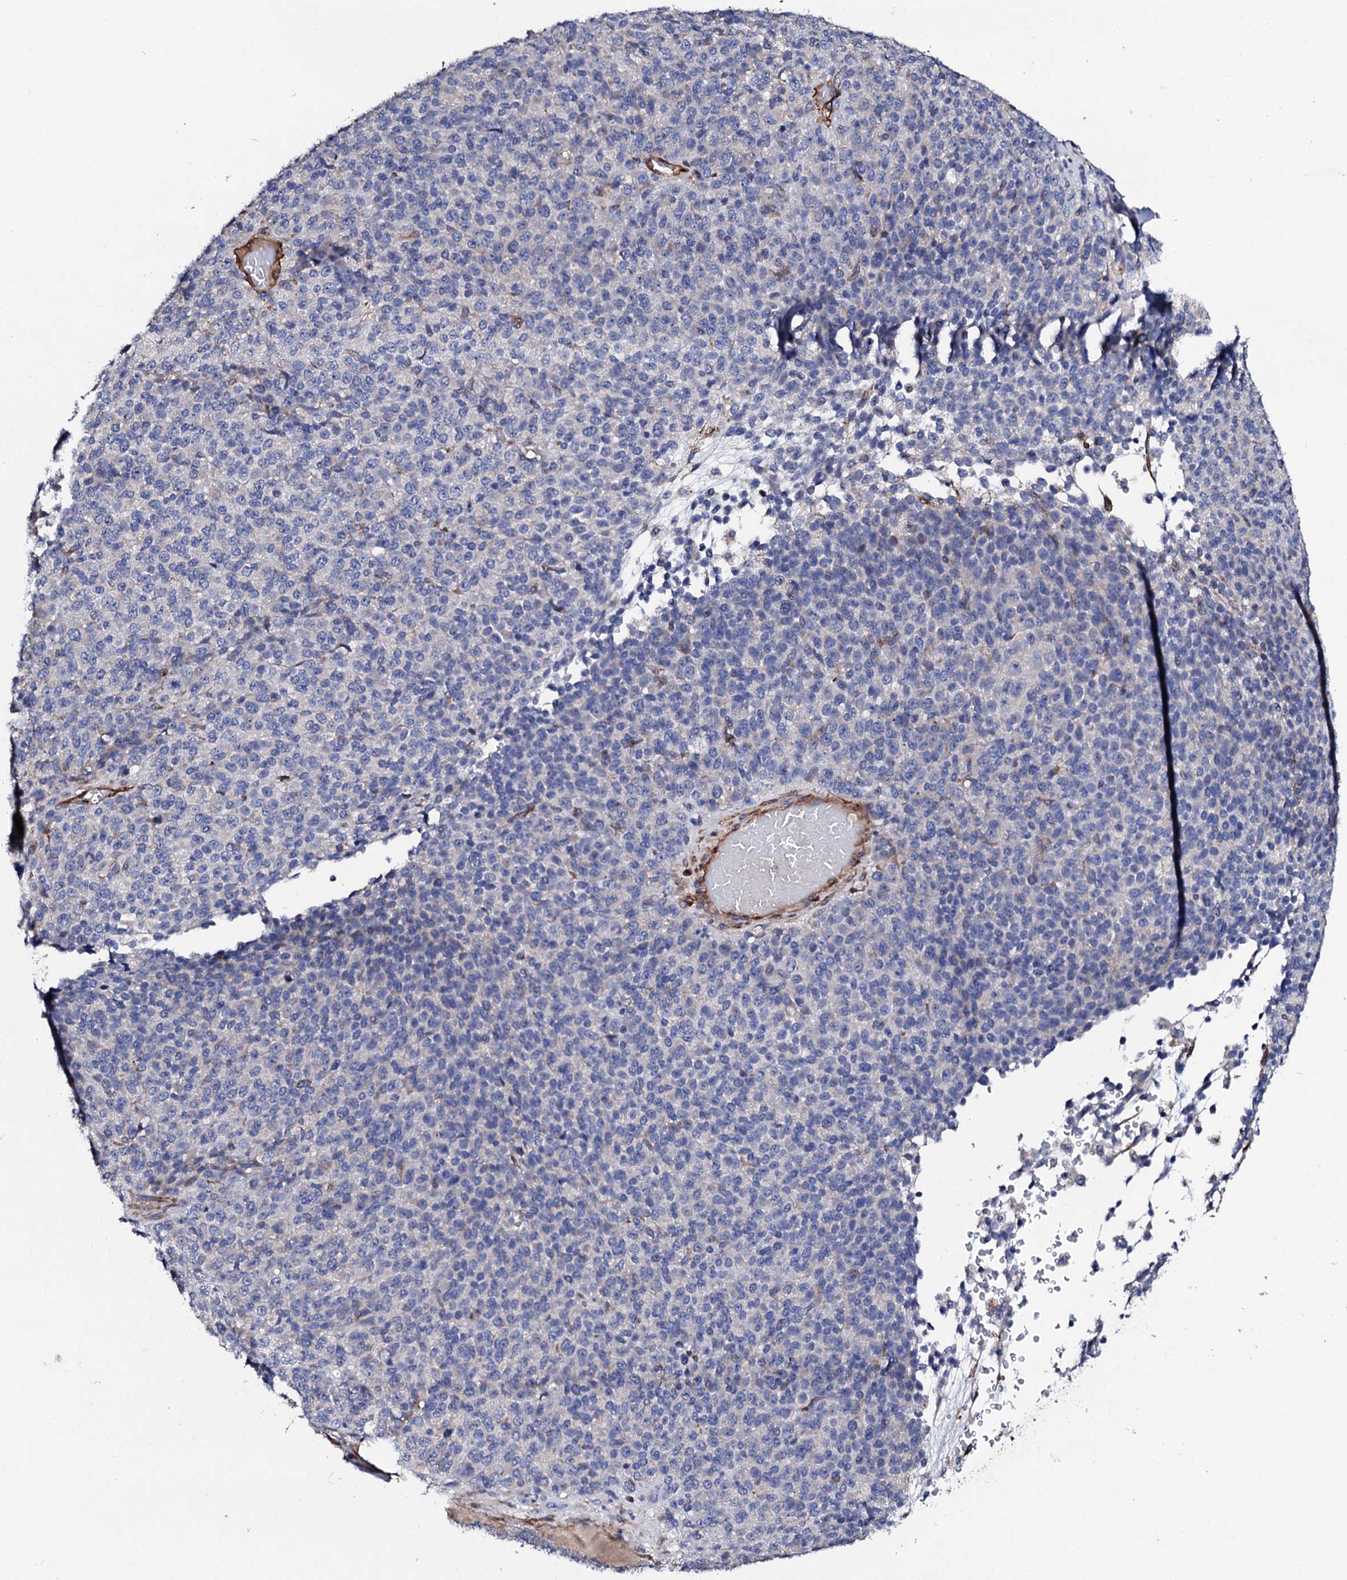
{"staining": {"intensity": "negative", "quantity": "none", "location": "none"}, "tissue": "melanoma", "cell_type": "Tumor cells", "image_type": "cancer", "snomed": [{"axis": "morphology", "description": "Malignant melanoma, Metastatic site"}, {"axis": "topography", "description": "Brain"}], "caption": "This is a image of IHC staining of melanoma, which shows no staining in tumor cells.", "gene": "DBX1", "patient": {"sex": "female", "age": 56}}